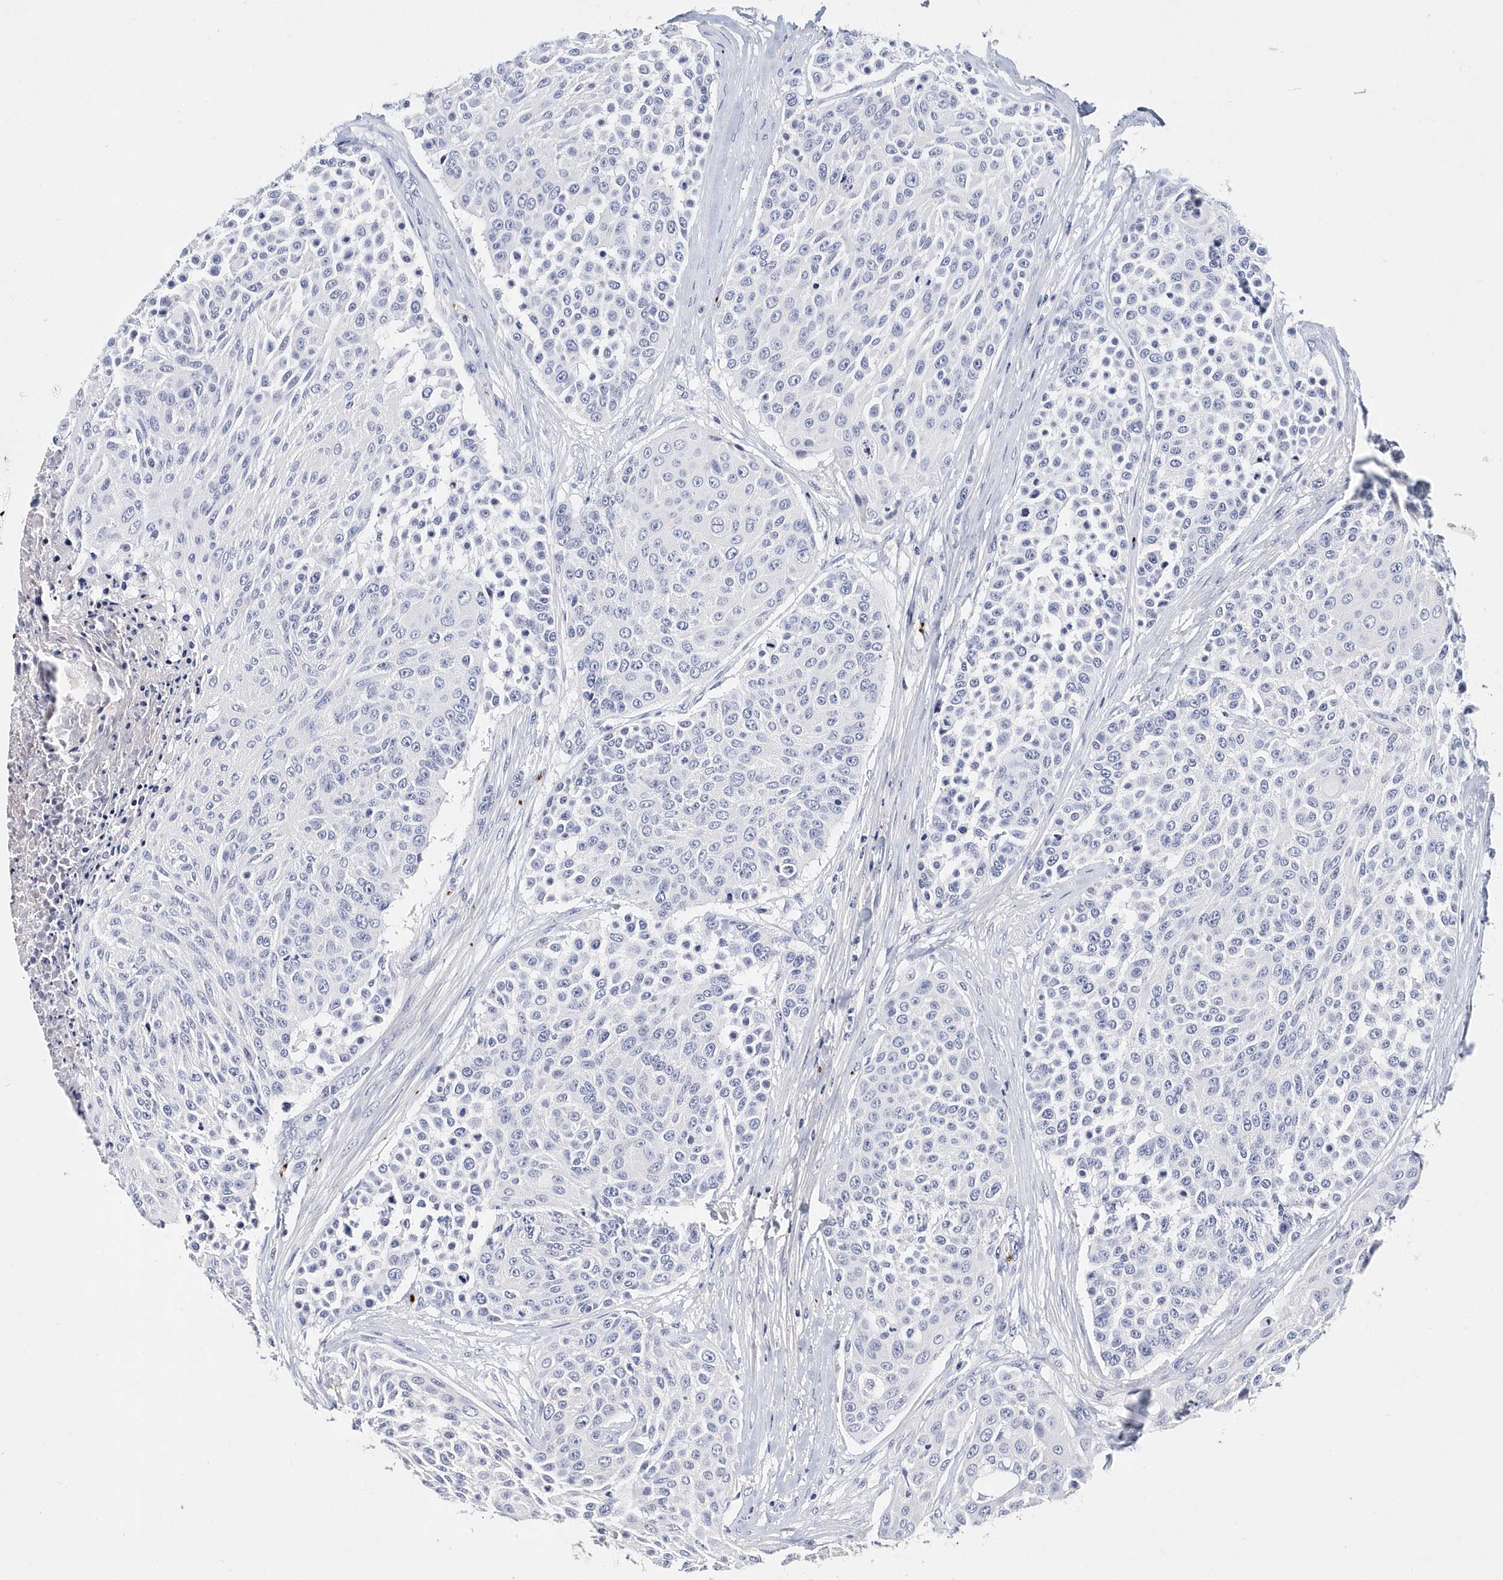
{"staining": {"intensity": "negative", "quantity": "none", "location": "none"}, "tissue": "urothelial cancer", "cell_type": "Tumor cells", "image_type": "cancer", "snomed": [{"axis": "morphology", "description": "Urothelial carcinoma, High grade"}, {"axis": "topography", "description": "Urinary bladder"}], "caption": "This is a micrograph of IHC staining of high-grade urothelial carcinoma, which shows no staining in tumor cells.", "gene": "ITGA2B", "patient": {"sex": "female", "age": 63}}